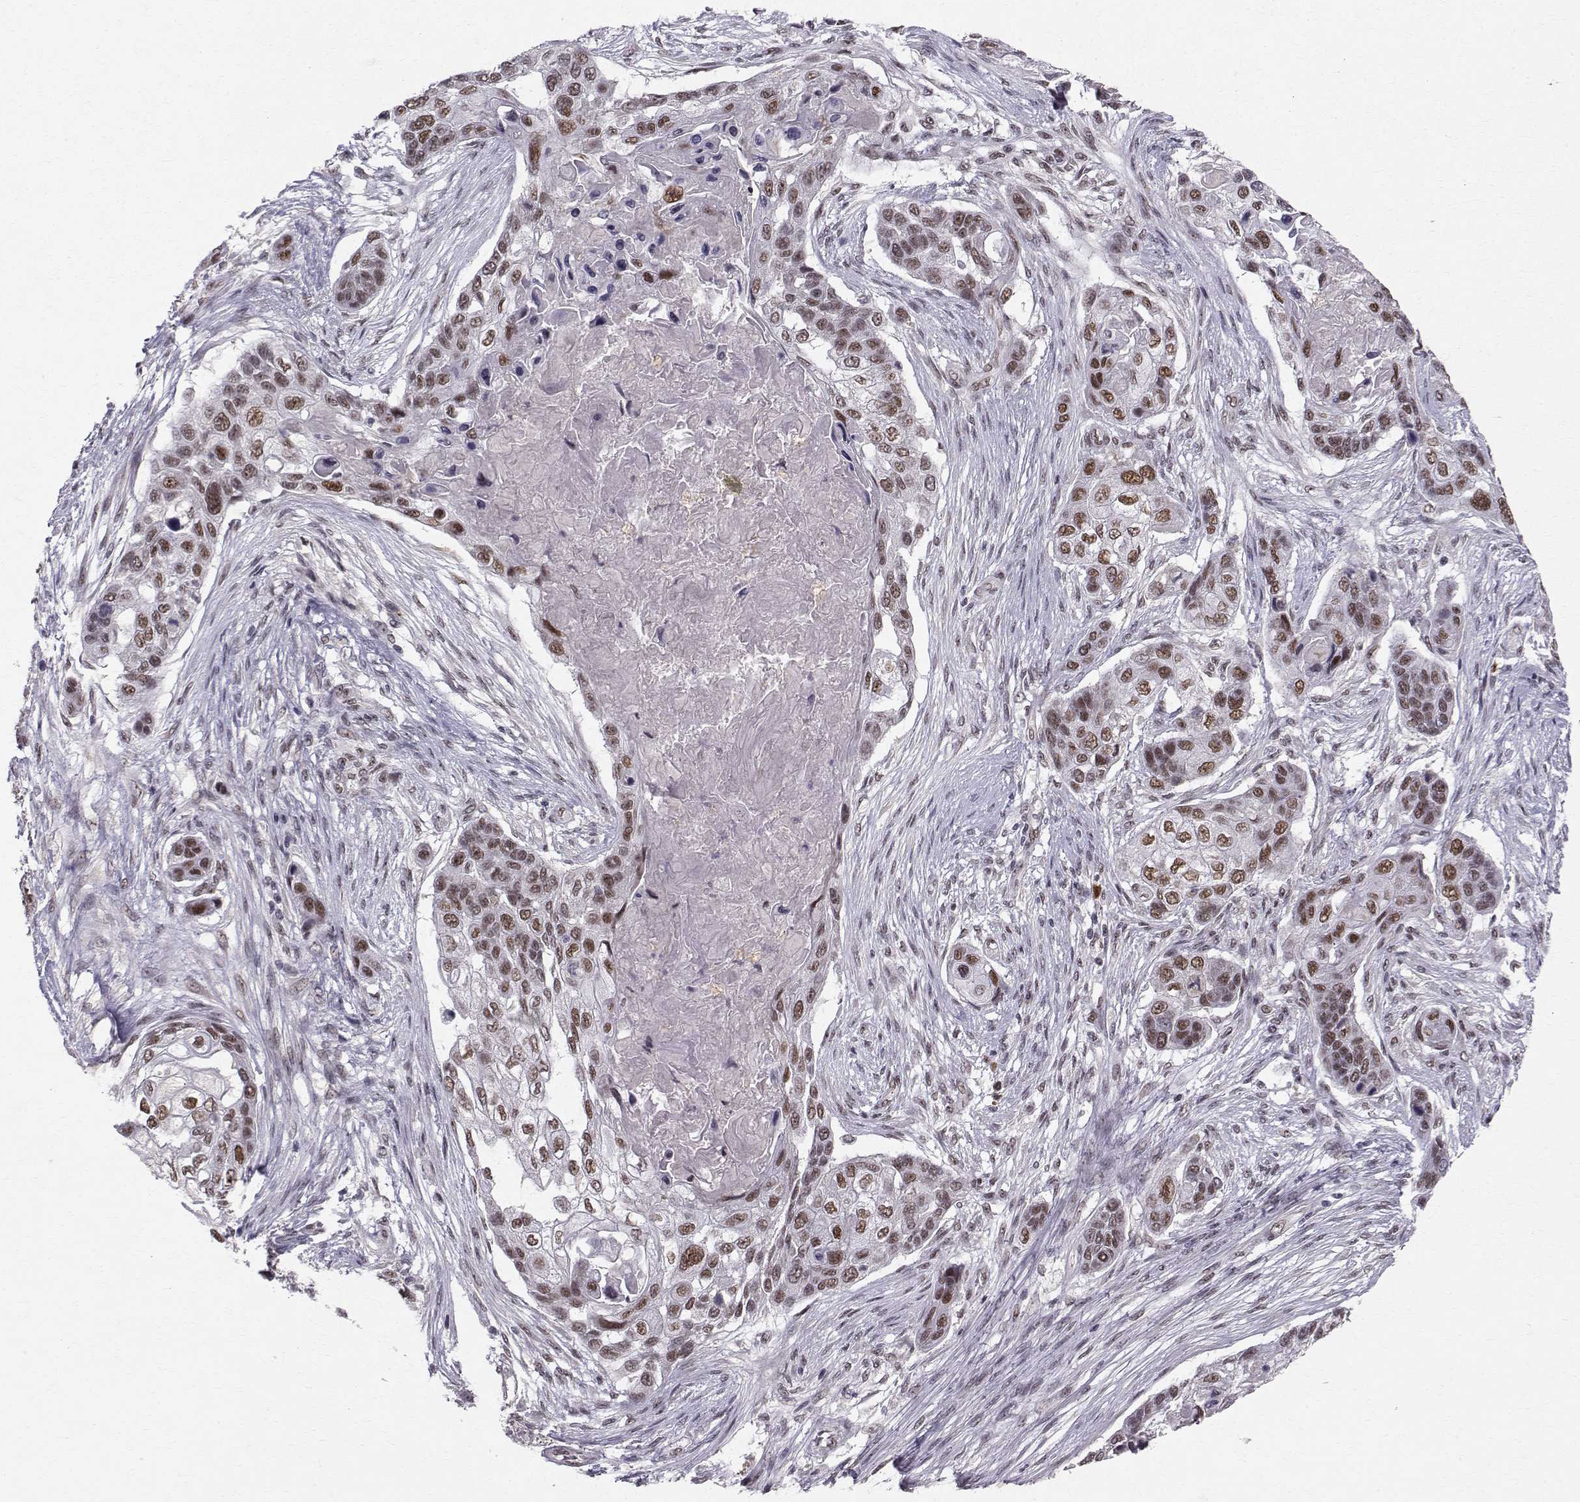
{"staining": {"intensity": "strong", "quantity": "<25%", "location": "nuclear"}, "tissue": "lung cancer", "cell_type": "Tumor cells", "image_type": "cancer", "snomed": [{"axis": "morphology", "description": "Squamous cell carcinoma, NOS"}, {"axis": "topography", "description": "Lung"}], "caption": "Immunohistochemical staining of human lung squamous cell carcinoma demonstrates strong nuclear protein positivity in about <25% of tumor cells.", "gene": "RPP38", "patient": {"sex": "male", "age": 69}}